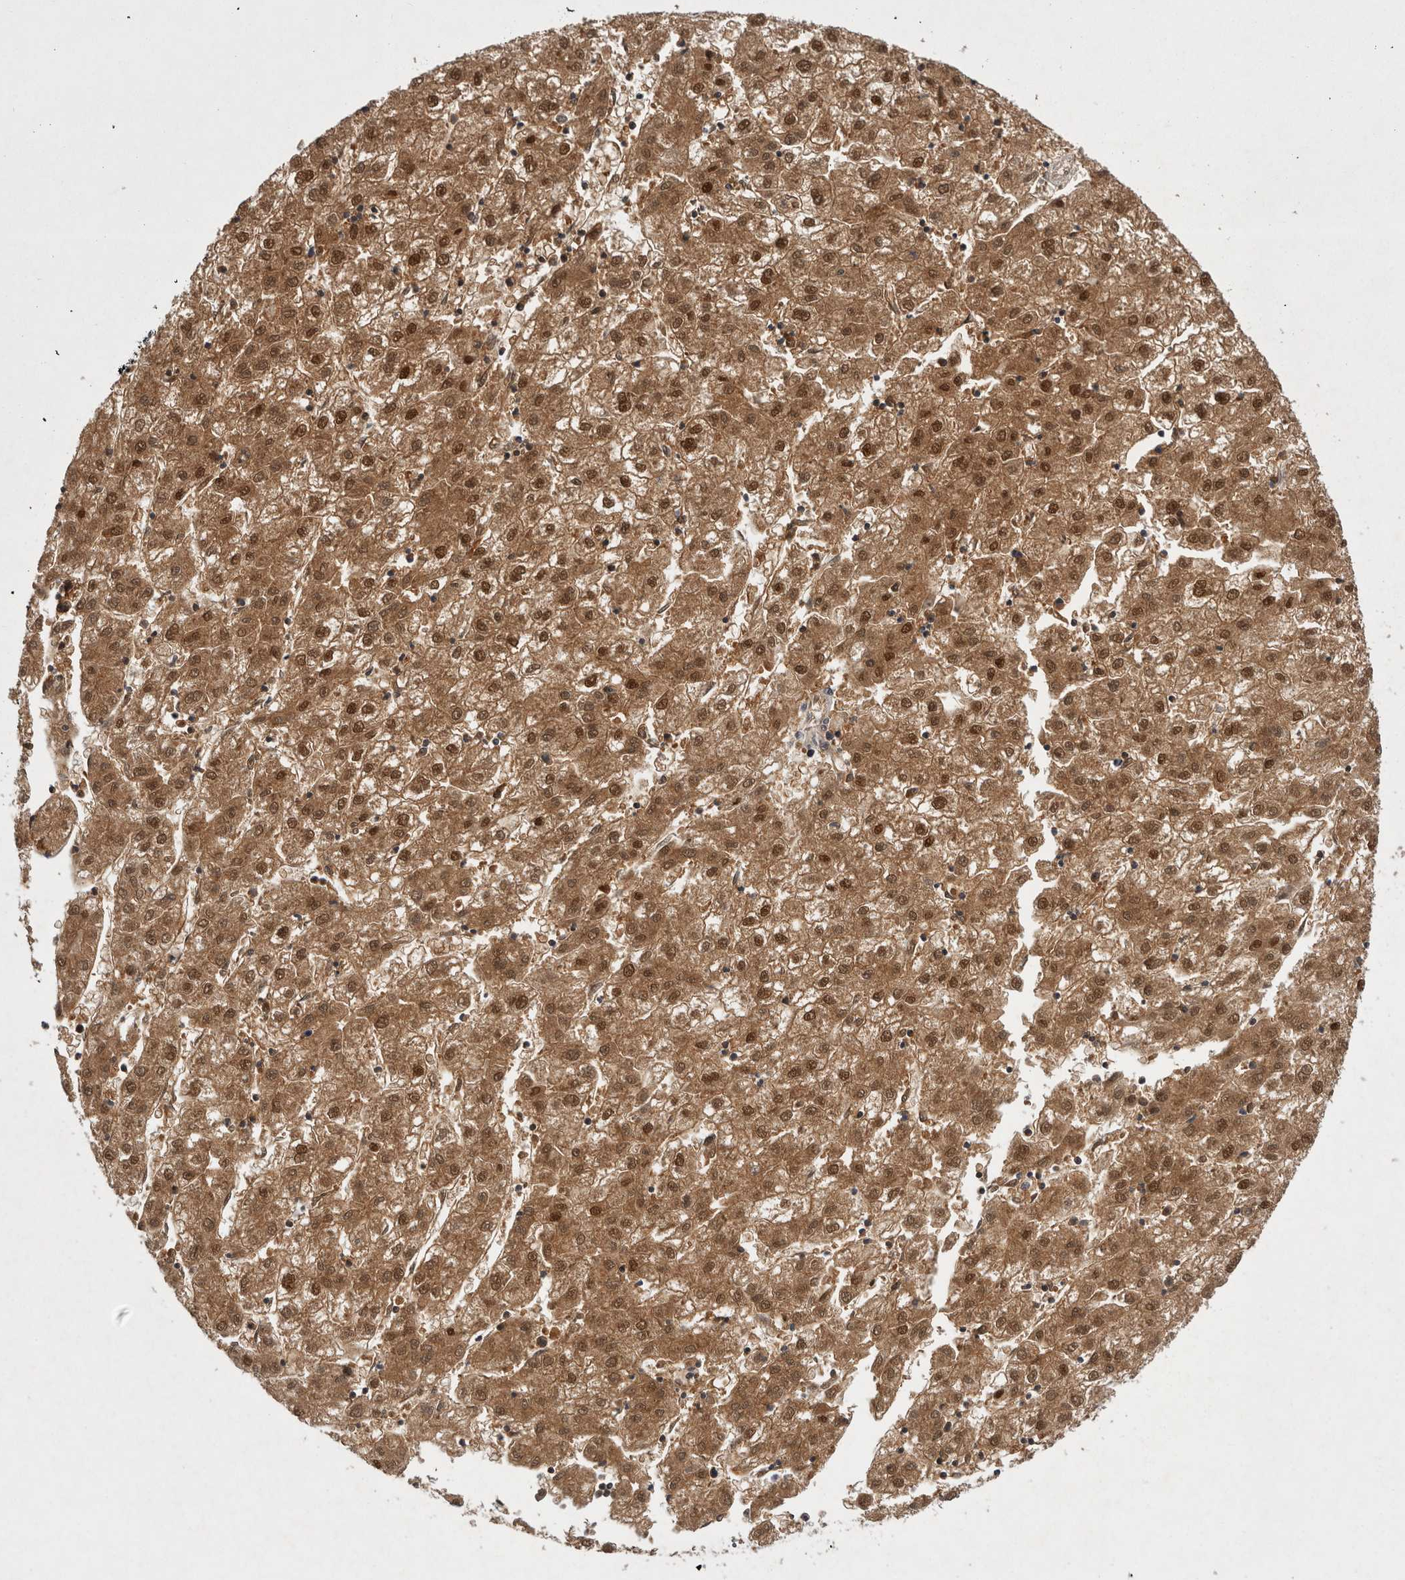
{"staining": {"intensity": "moderate", "quantity": ">75%", "location": "cytoplasmic/membranous,nuclear"}, "tissue": "liver cancer", "cell_type": "Tumor cells", "image_type": "cancer", "snomed": [{"axis": "morphology", "description": "Carcinoma, Hepatocellular, NOS"}, {"axis": "topography", "description": "Liver"}], "caption": "Liver cancer (hepatocellular carcinoma) stained with immunohistochemistry (IHC) demonstrates moderate cytoplasmic/membranous and nuclear expression in approximately >75% of tumor cells.", "gene": "PSMB2", "patient": {"sex": "male", "age": 72}}